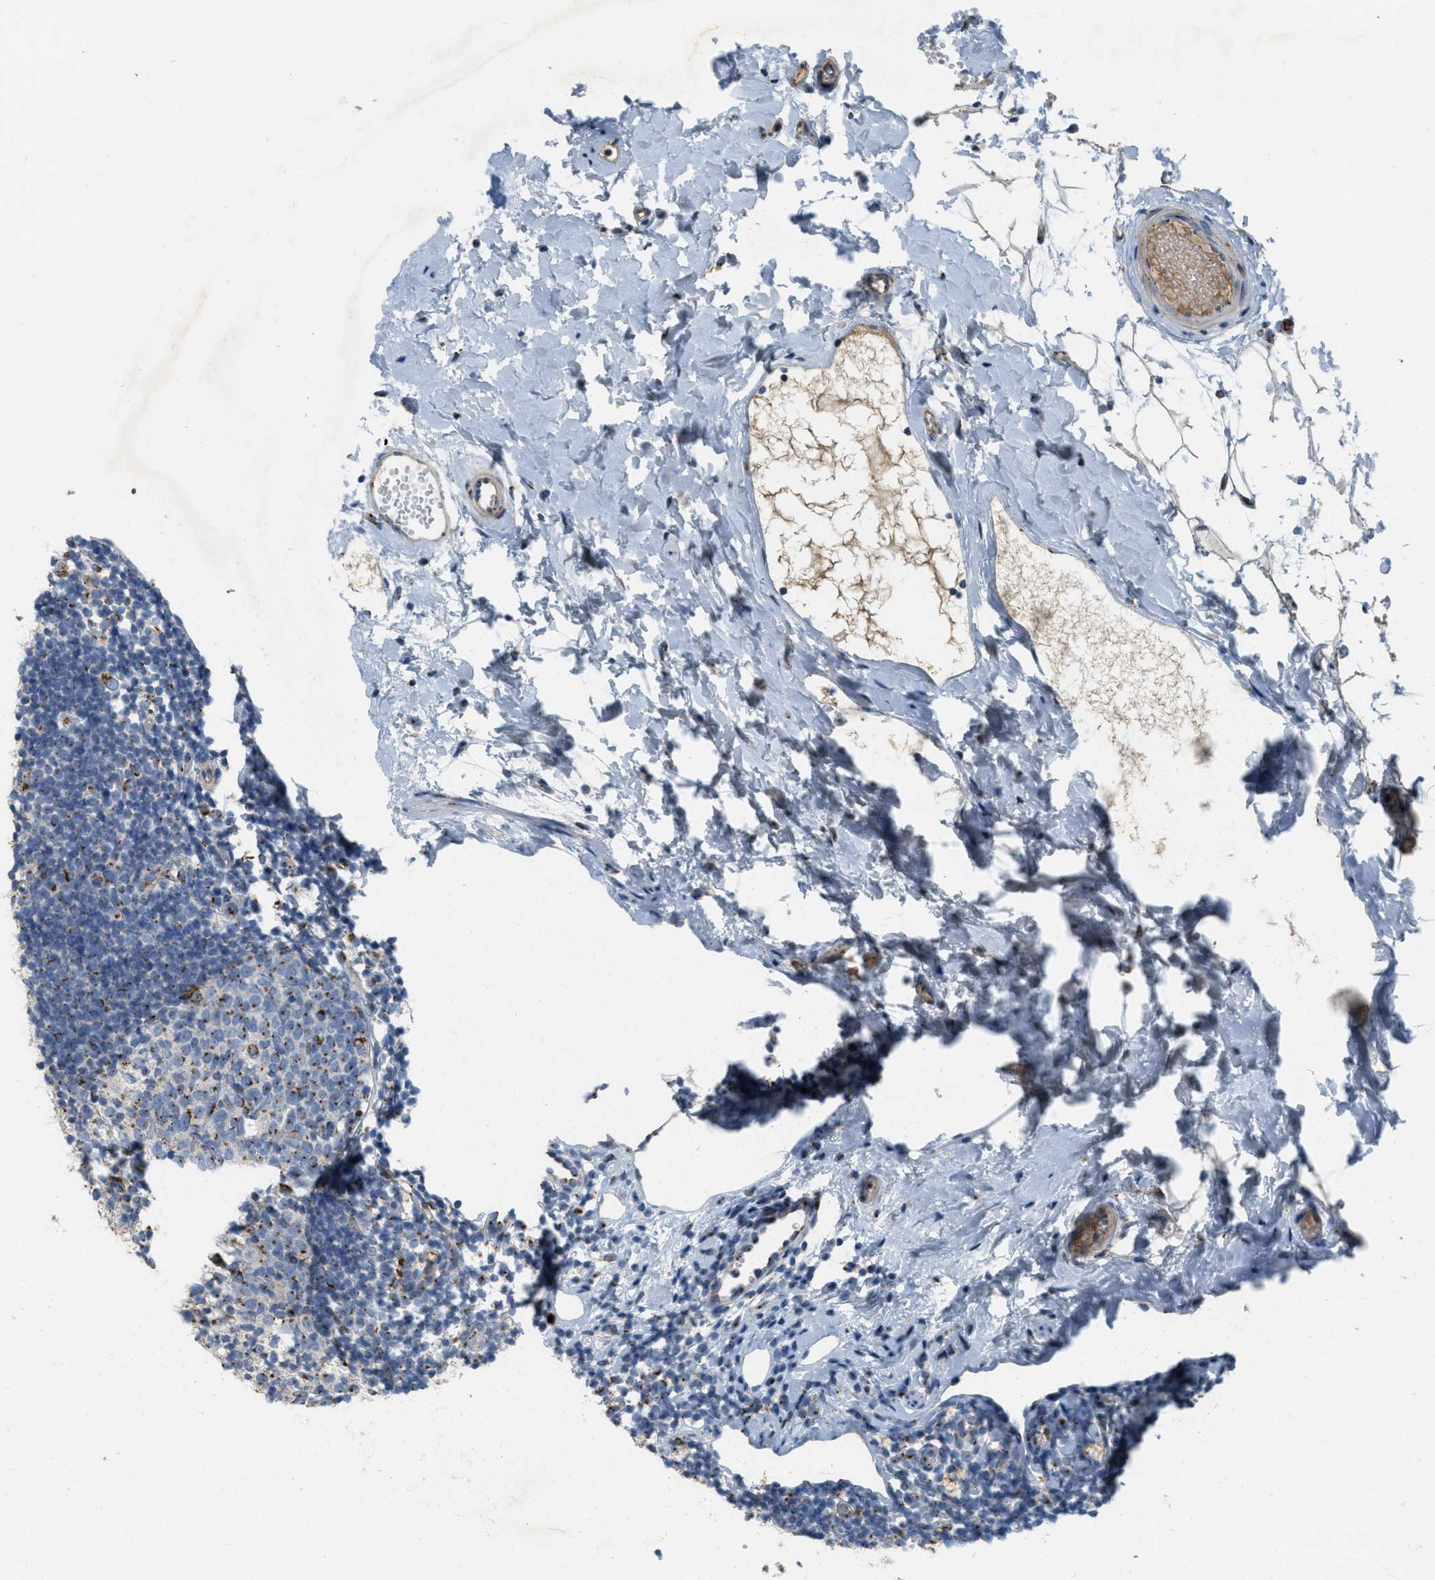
{"staining": {"intensity": "strong", "quantity": ">75%", "location": "cytoplasmic/membranous"}, "tissue": "appendix", "cell_type": "Glandular cells", "image_type": "normal", "snomed": [{"axis": "morphology", "description": "Normal tissue, NOS"}, {"axis": "topography", "description": "Appendix"}], "caption": "Glandular cells exhibit strong cytoplasmic/membranous positivity in about >75% of cells in normal appendix.", "gene": "ZFPL1", "patient": {"sex": "female", "age": 20}}